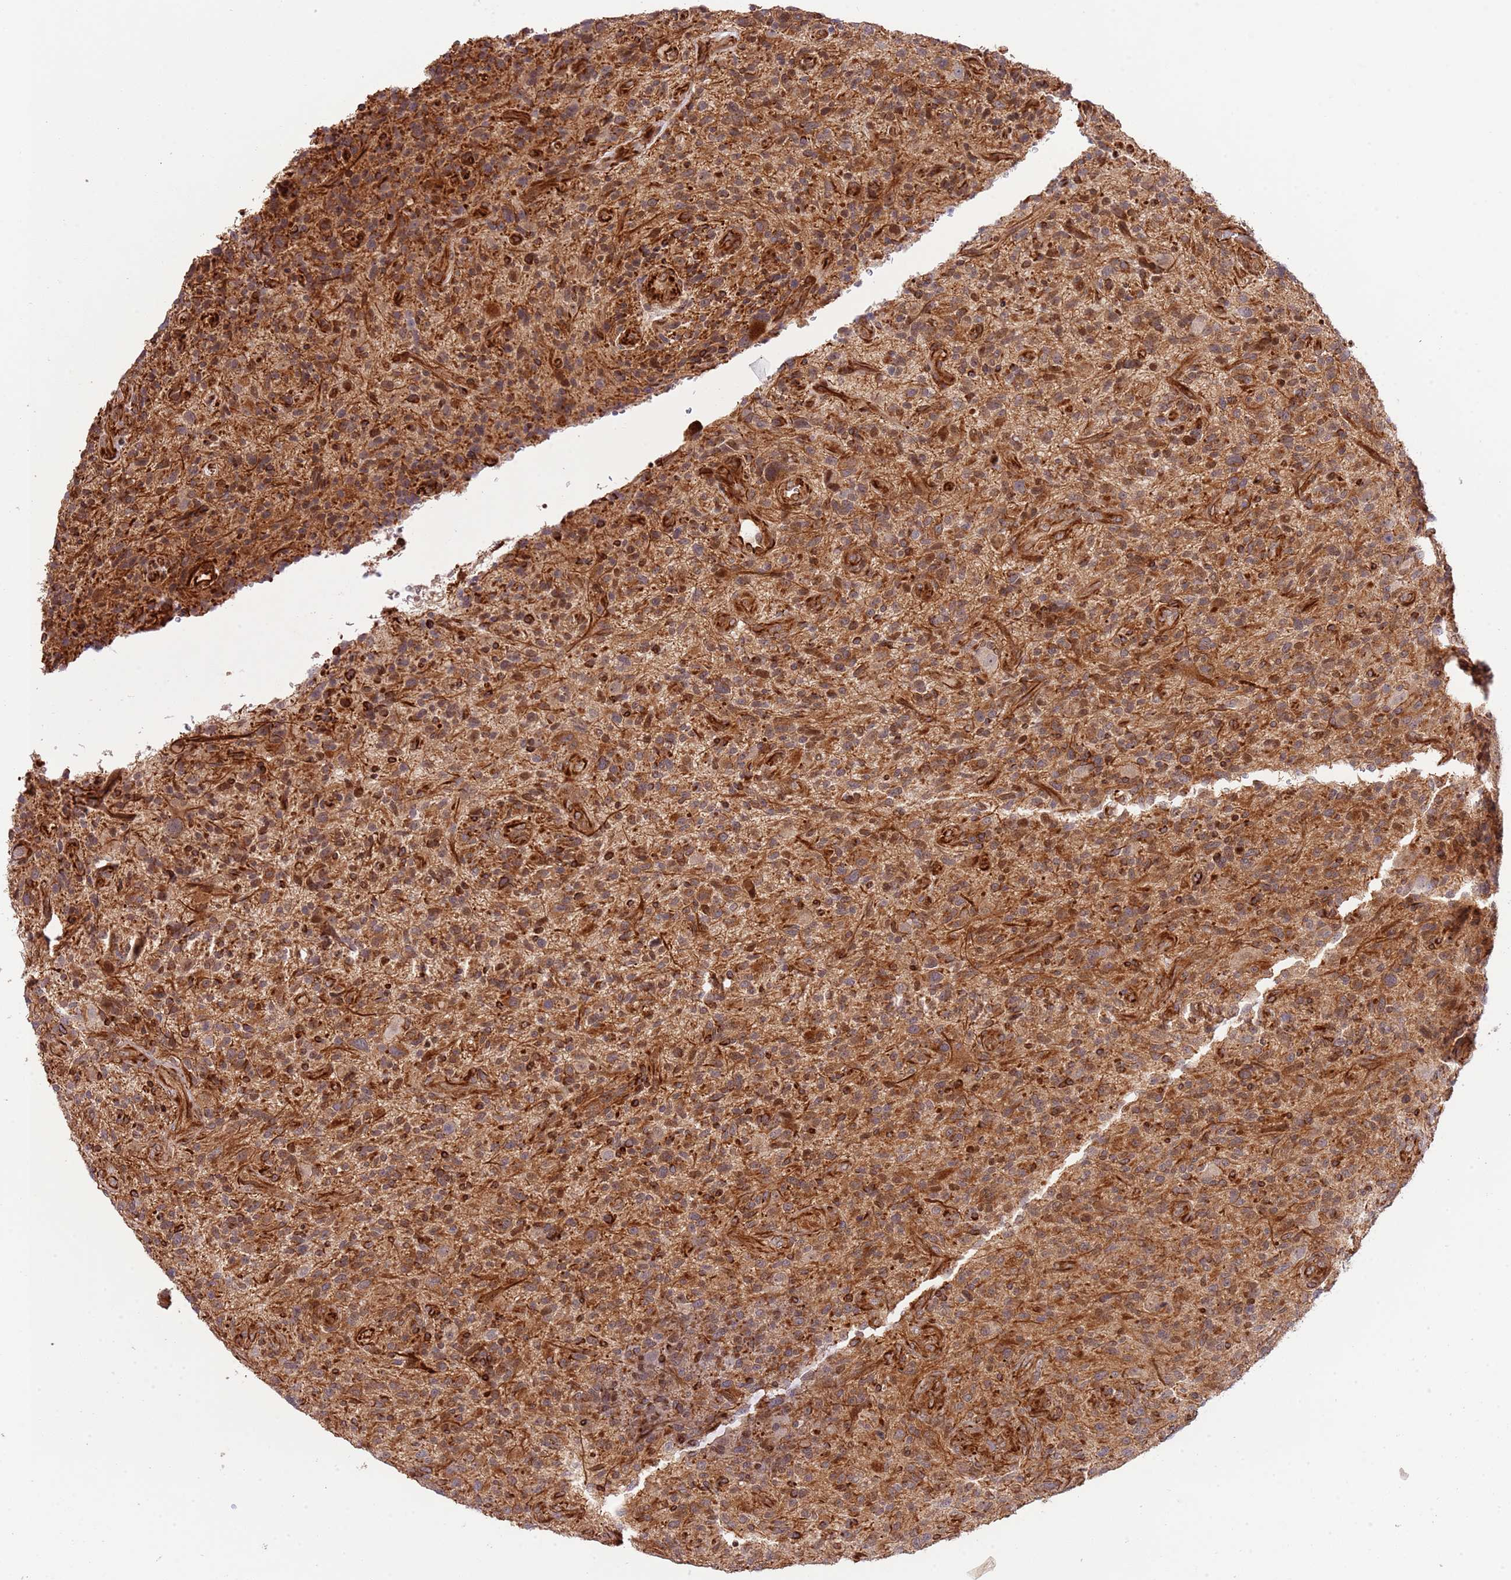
{"staining": {"intensity": "moderate", "quantity": ">75%", "location": "cytoplasmic/membranous"}, "tissue": "glioma", "cell_type": "Tumor cells", "image_type": "cancer", "snomed": [{"axis": "morphology", "description": "Glioma, malignant, High grade"}, {"axis": "topography", "description": "Brain"}], "caption": "Immunohistochemical staining of human glioma reveals medium levels of moderate cytoplasmic/membranous positivity in about >75% of tumor cells.", "gene": "NEK3", "patient": {"sex": "male", "age": 47}}